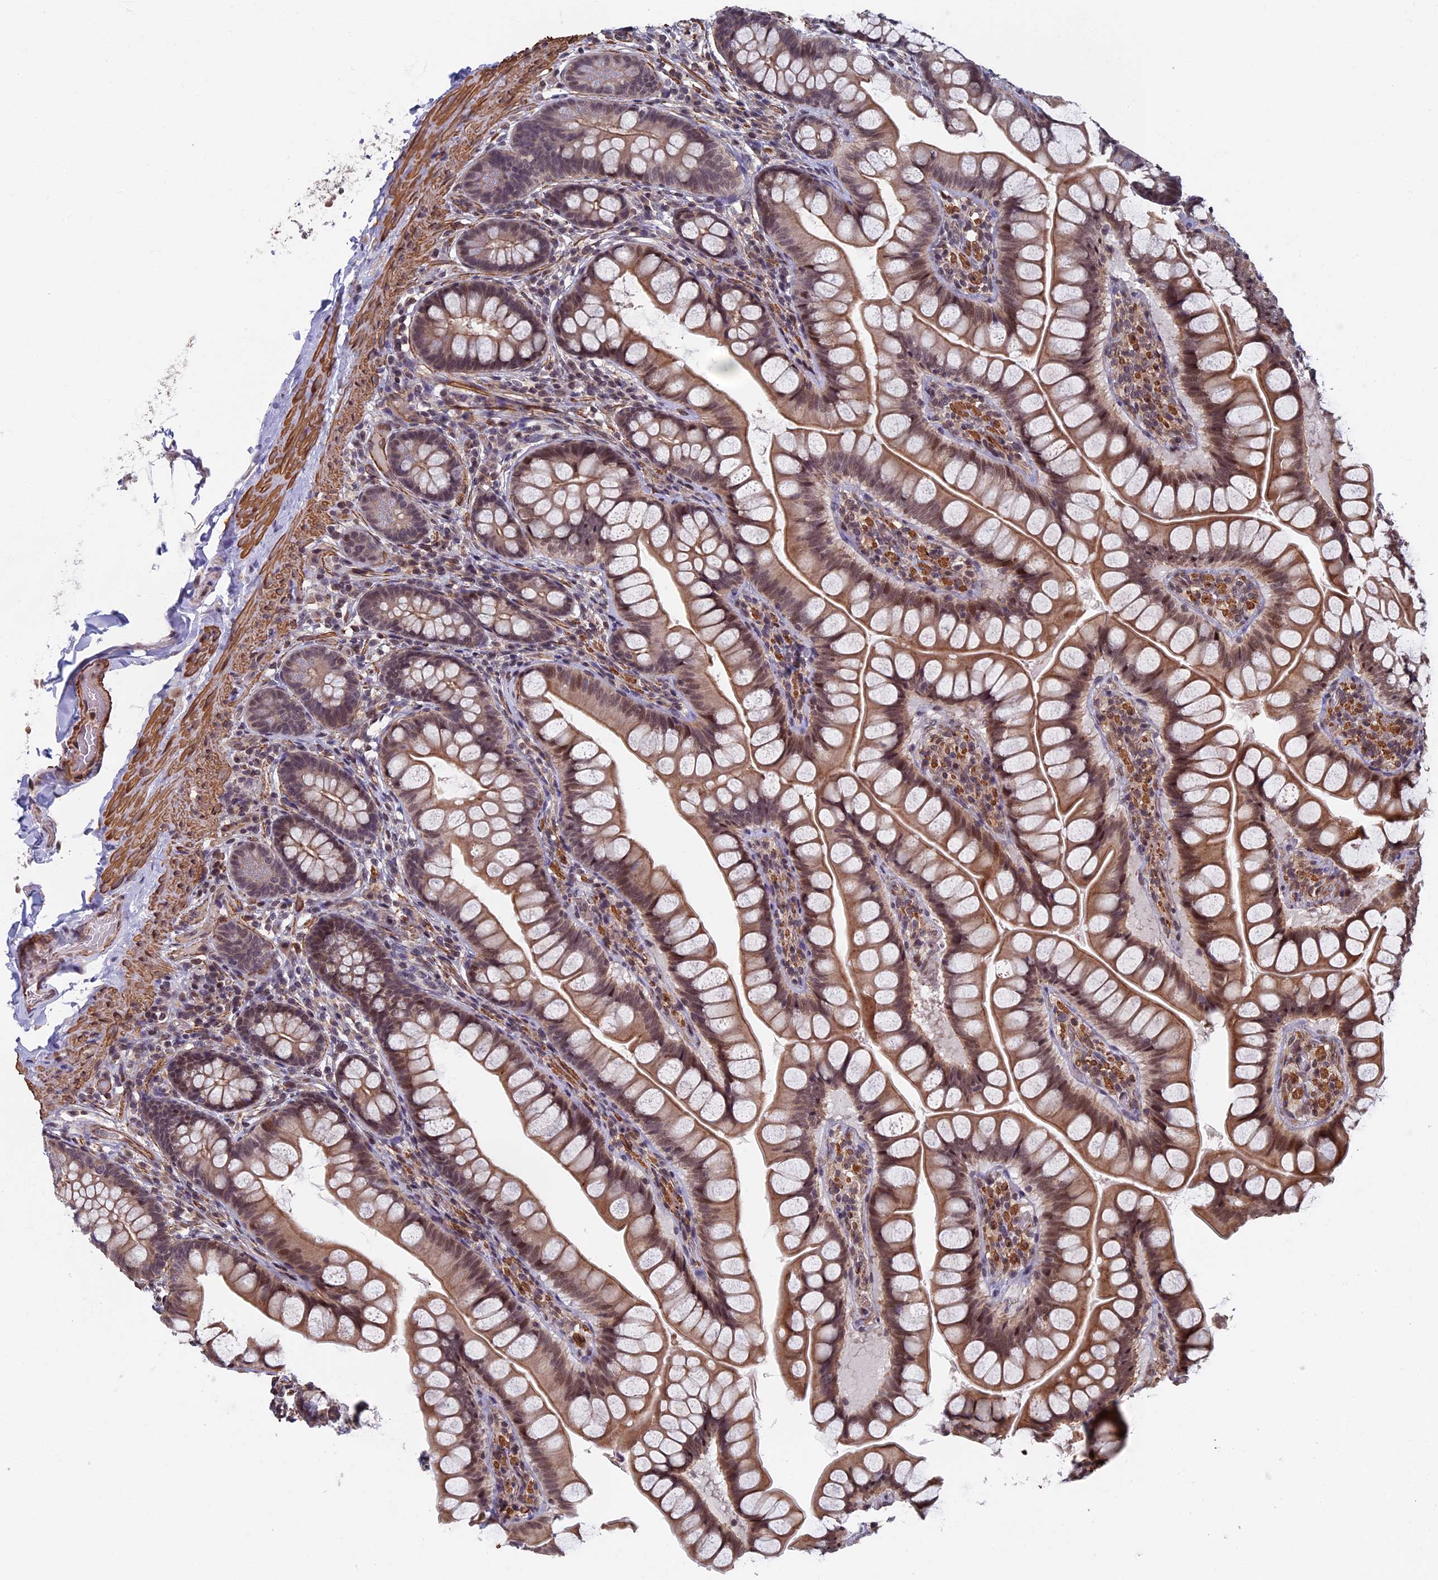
{"staining": {"intensity": "moderate", "quantity": ">75%", "location": "cytoplasmic/membranous,nuclear"}, "tissue": "small intestine", "cell_type": "Glandular cells", "image_type": "normal", "snomed": [{"axis": "morphology", "description": "Normal tissue, NOS"}, {"axis": "topography", "description": "Small intestine"}], "caption": "IHC photomicrograph of benign small intestine: small intestine stained using immunohistochemistry (IHC) exhibits medium levels of moderate protein expression localized specifically in the cytoplasmic/membranous,nuclear of glandular cells, appearing as a cytoplasmic/membranous,nuclear brown color.", "gene": "CTDP1", "patient": {"sex": "male", "age": 70}}